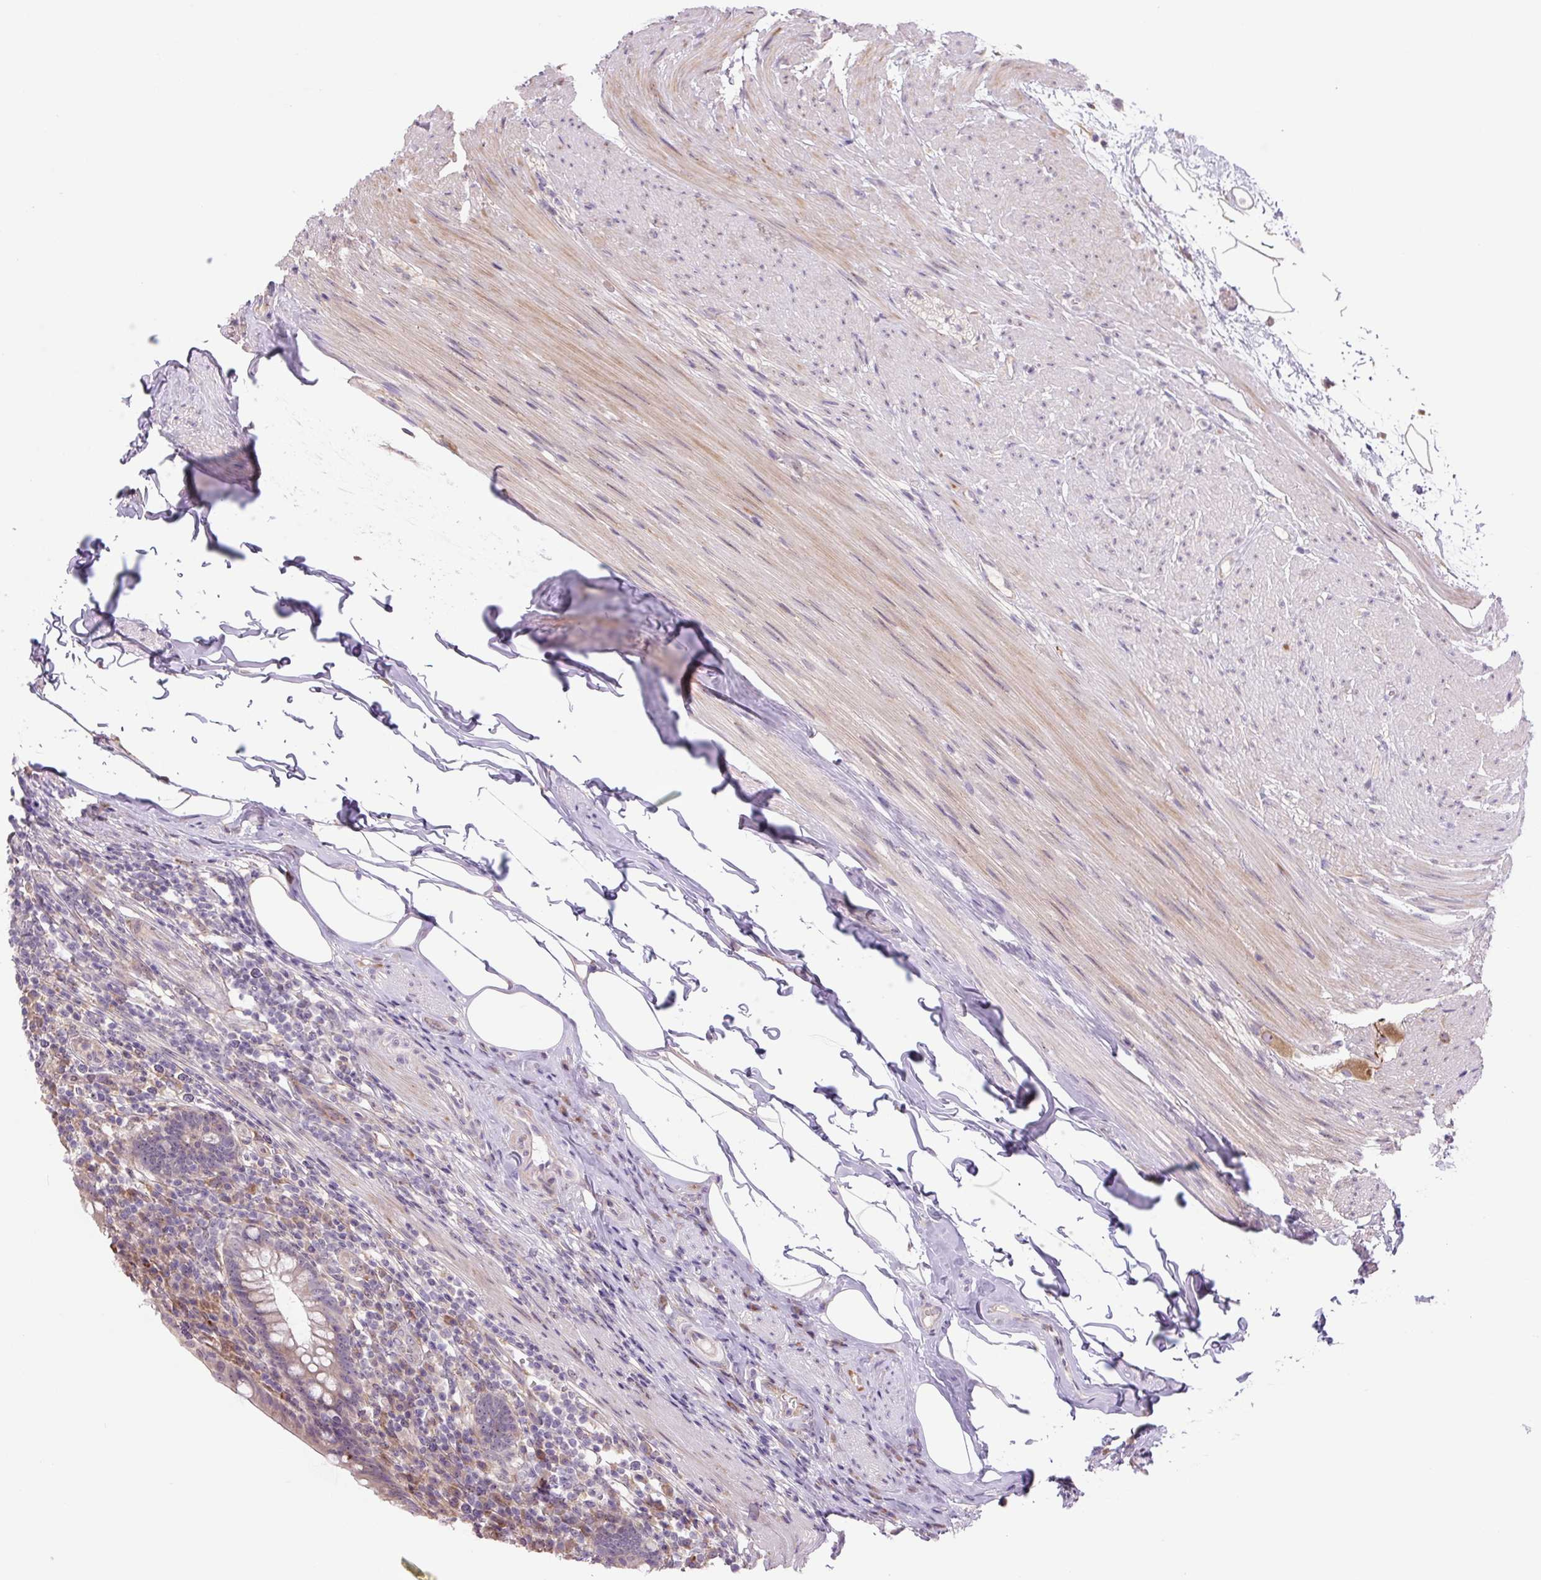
{"staining": {"intensity": "negative", "quantity": "none", "location": "none"}, "tissue": "appendix", "cell_type": "Glandular cells", "image_type": "normal", "snomed": [{"axis": "morphology", "description": "Normal tissue, NOS"}, {"axis": "topography", "description": "Appendix"}], "caption": "An immunohistochemistry (IHC) micrograph of normal appendix is shown. There is no staining in glandular cells of appendix.", "gene": "PLA2G4A", "patient": {"sex": "female", "age": 56}}